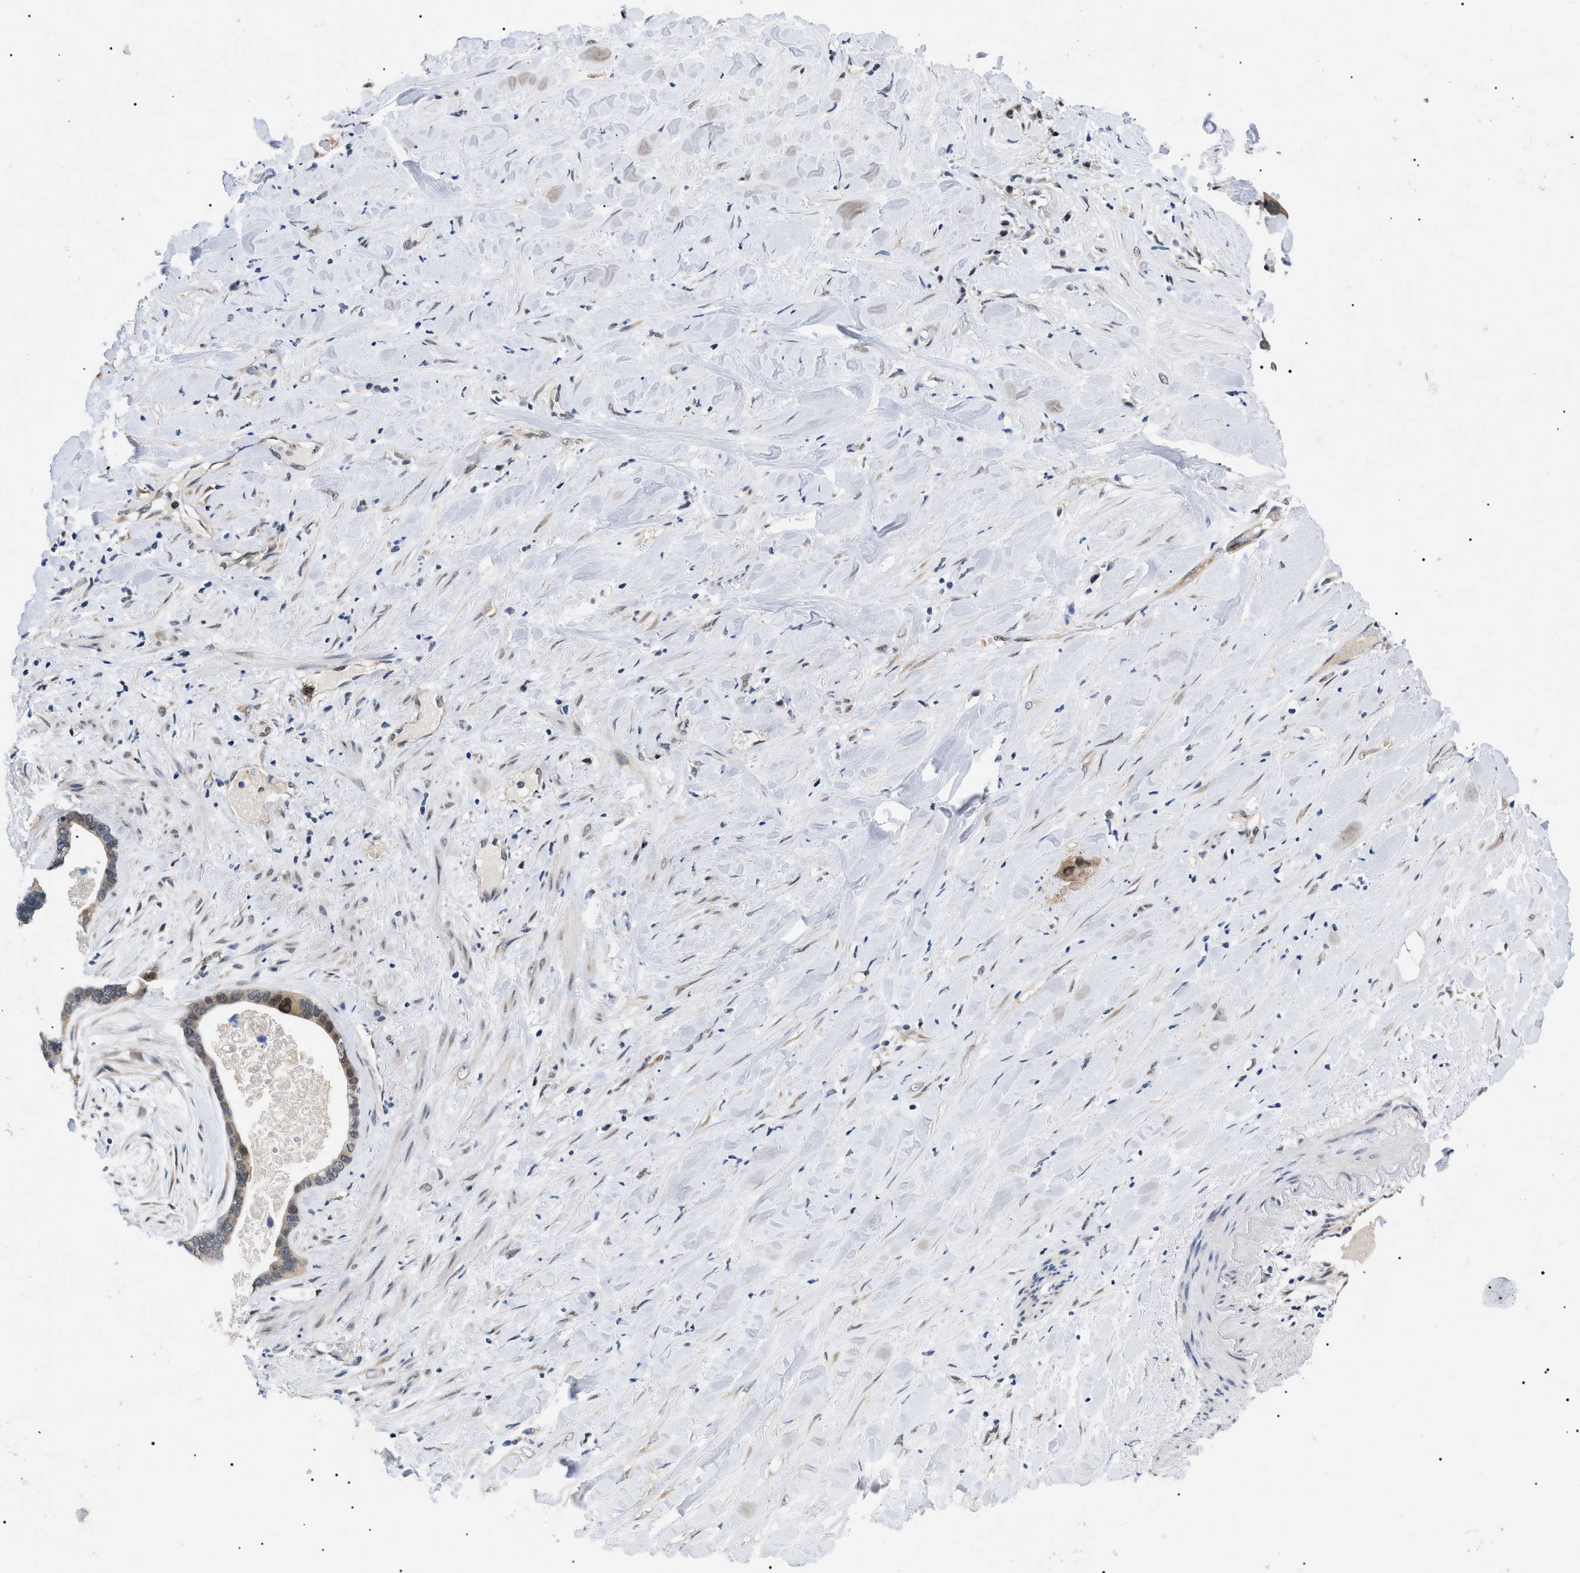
{"staining": {"intensity": "moderate", "quantity": ">75%", "location": "cytoplasmic/membranous"}, "tissue": "liver cancer", "cell_type": "Tumor cells", "image_type": "cancer", "snomed": [{"axis": "morphology", "description": "Cholangiocarcinoma"}, {"axis": "topography", "description": "Liver"}], "caption": "Immunohistochemical staining of liver cholangiocarcinoma shows moderate cytoplasmic/membranous protein staining in approximately >75% of tumor cells. The staining was performed using DAB to visualize the protein expression in brown, while the nuclei were stained in blue with hematoxylin (Magnification: 20x).", "gene": "GARRE1", "patient": {"sex": "female", "age": 65}}